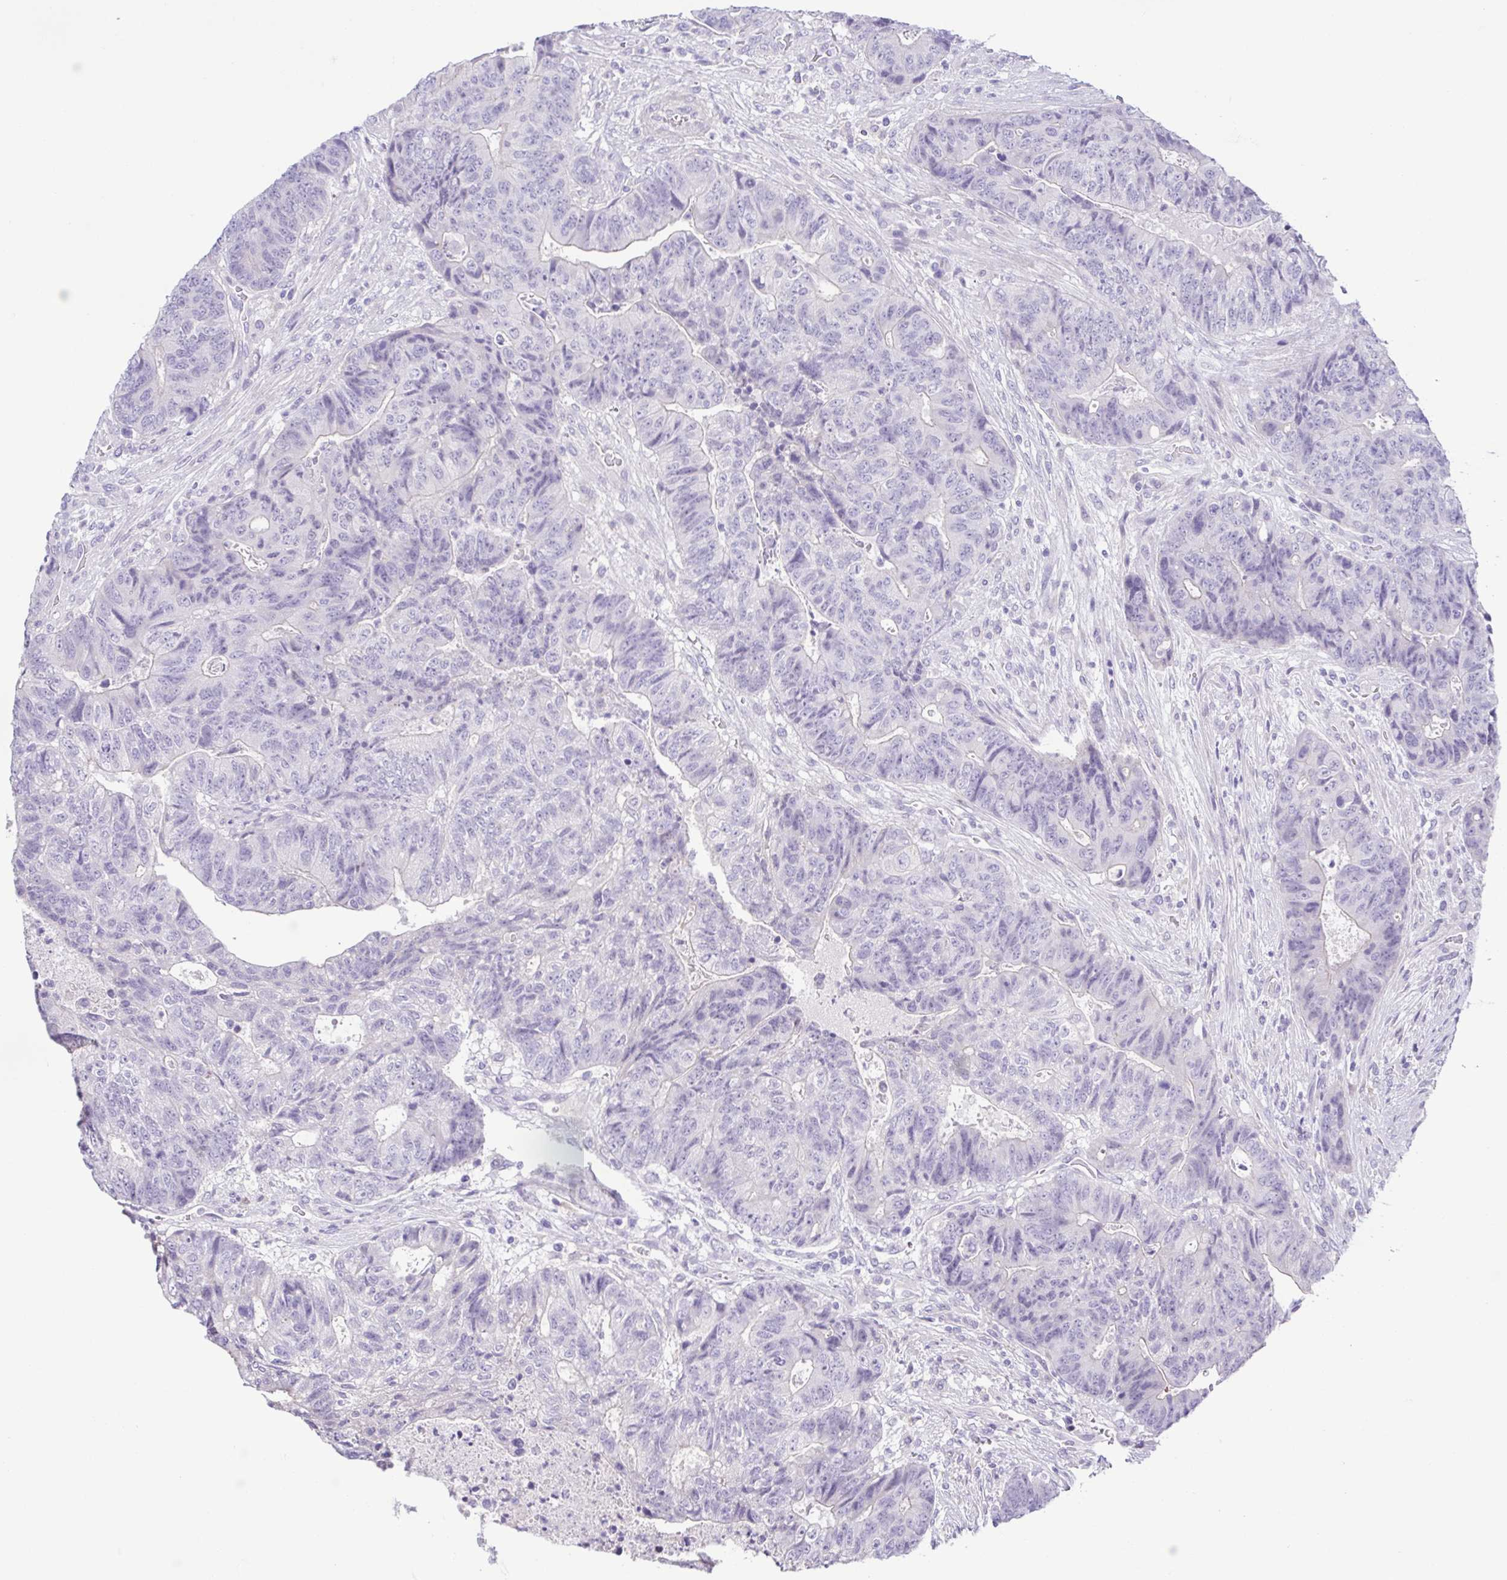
{"staining": {"intensity": "negative", "quantity": "none", "location": "none"}, "tissue": "colorectal cancer", "cell_type": "Tumor cells", "image_type": "cancer", "snomed": [{"axis": "morphology", "description": "Normal tissue, NOS"}, {"axis": "morphology", "description": "Adenocarcinoma, NOS"}, {"axis": "topography", "description": "Colon"}], "caption": "Immunohistochemical staining of human colorectal cancer (adenocarcinoma) exhibits no significant expression in tumor cells. Brightfield microscopy of IHC stained with DAB (brown) and hematoxylin (blue), captured at high magnification.", "gene": "TERT", "patient": {"sex": "female", "age": 48}}